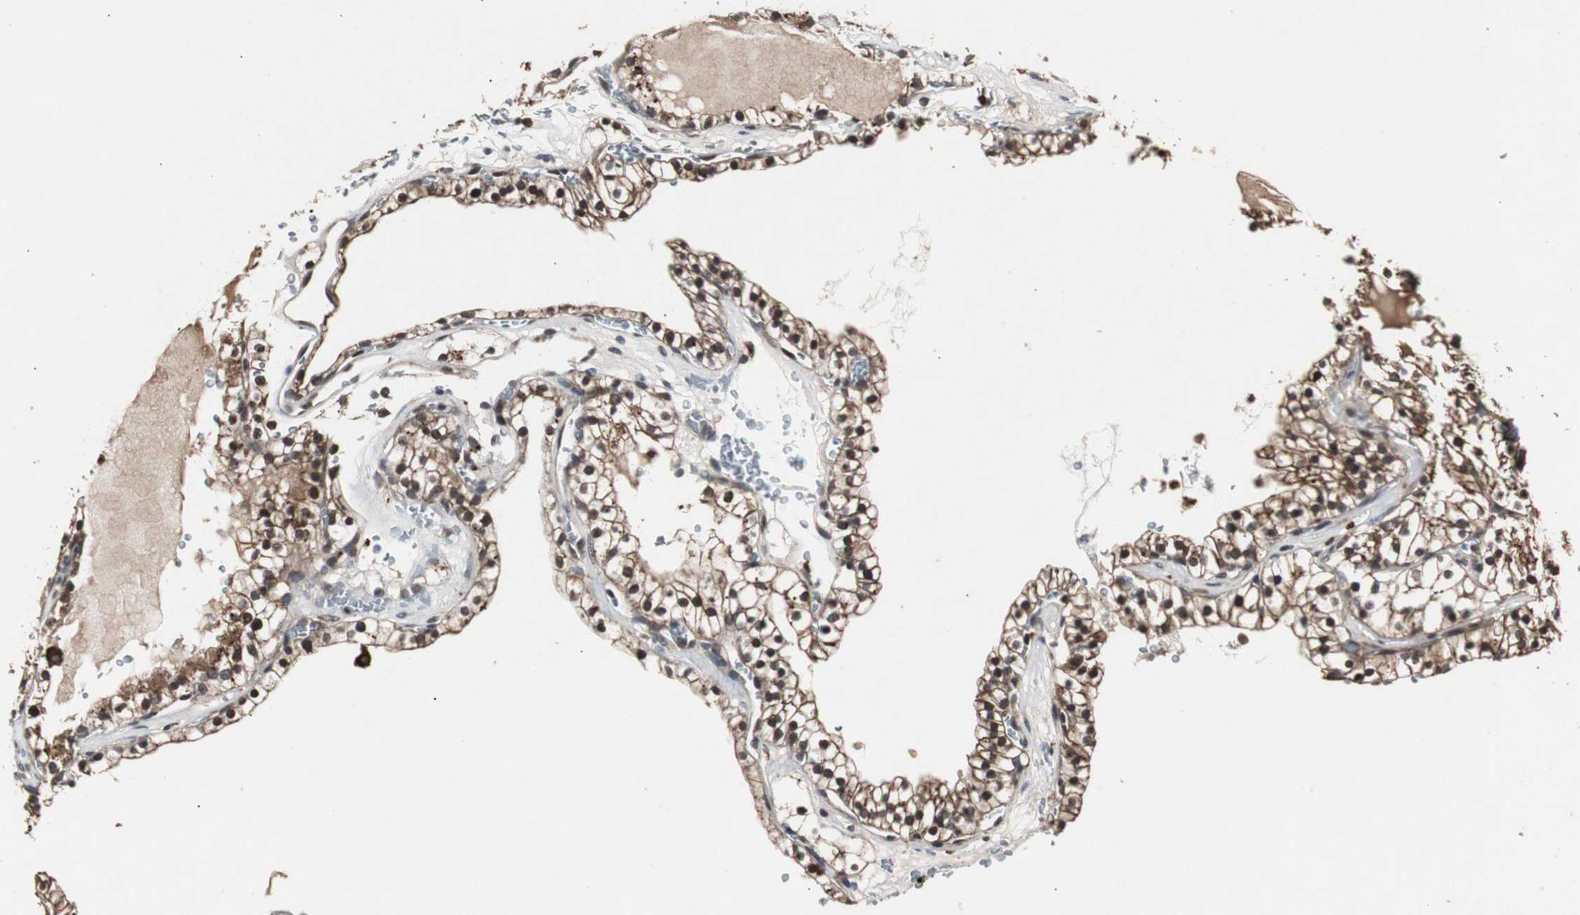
{"staining": {"intensity": "moderate", "quantity": ">75%", "location": "cytoplasmic/membranous,nuclear"}, "tissue": "renal cancer", "cell_type": "Tumor cells", "image_type": "cancer", "snomed": [{"axis": "morphology", "description": "Adenocarcinoma, NOS"}, {"axis": "topography", "description": "Kidney"}], "caption": "Immunohistochemical staining of human adenocarcinoma (renal) demonstrates moderate cytoplasmic/membranous and nuclear protein positivity in approximately >75% of tumor cells. (DAB = brown stain, brightfield microscopy at high magnification).", "gene": "SLIT2", "patient": {"sex": "female", "age": 41}}